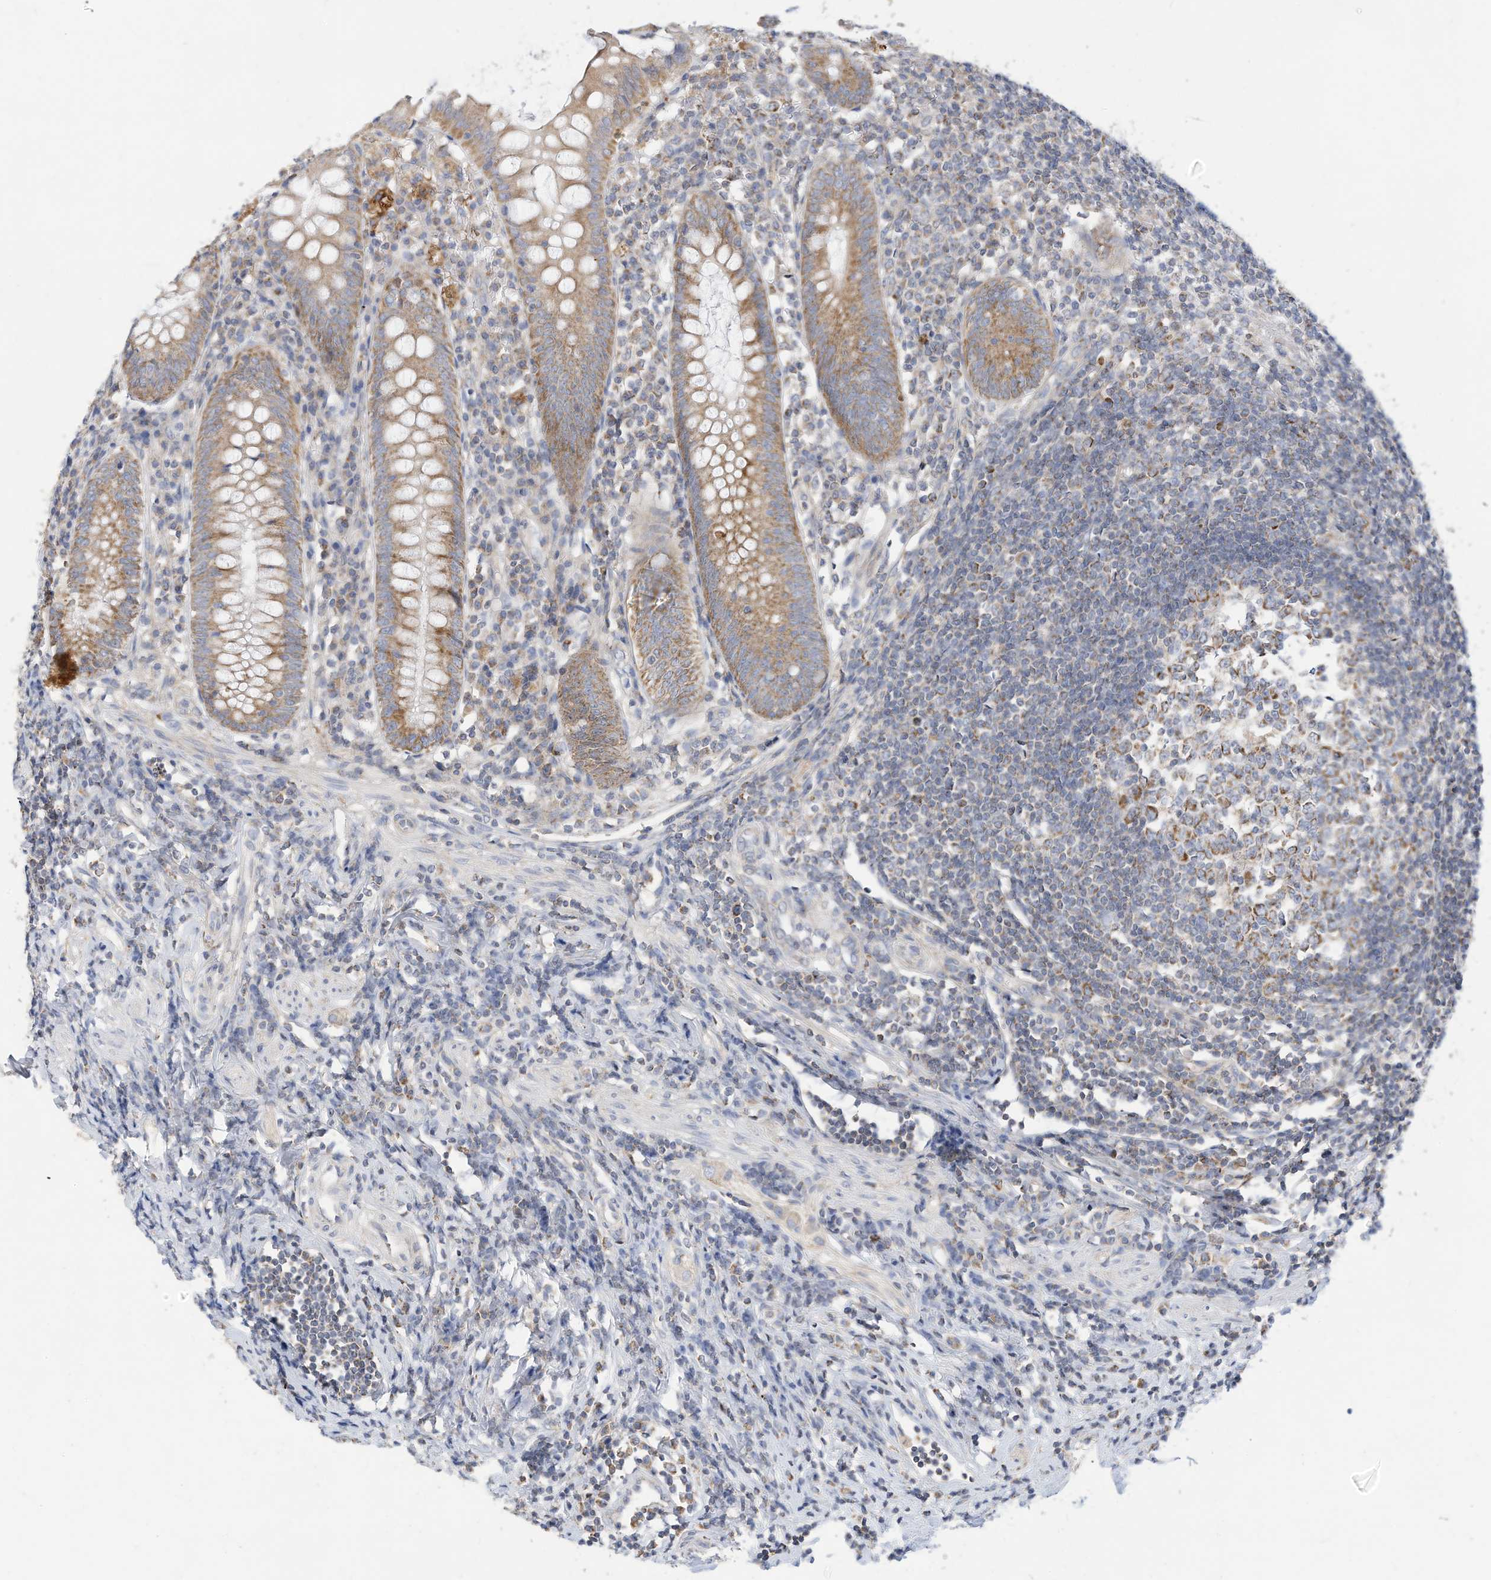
{"staining": {"intensity": "moderate", "quantity": ">75%", "location": "cytoplasmic/membranous"}, "tissue": "appendix", "cell_type": "Glandular cells", "image_type": "normal", "snomed": [{"axis": "morphology", "description": "Normal tissue, NOS"}, {"axis": "topography", "description": "Appendix"}], "caption": "Glandular cells reveal medium levels of moderate cytoplasmic/membranous expression in about >75% of cells in normal human appendix.", "gene": "RHOH", "patient": {"sex": "female", "age": 54}}